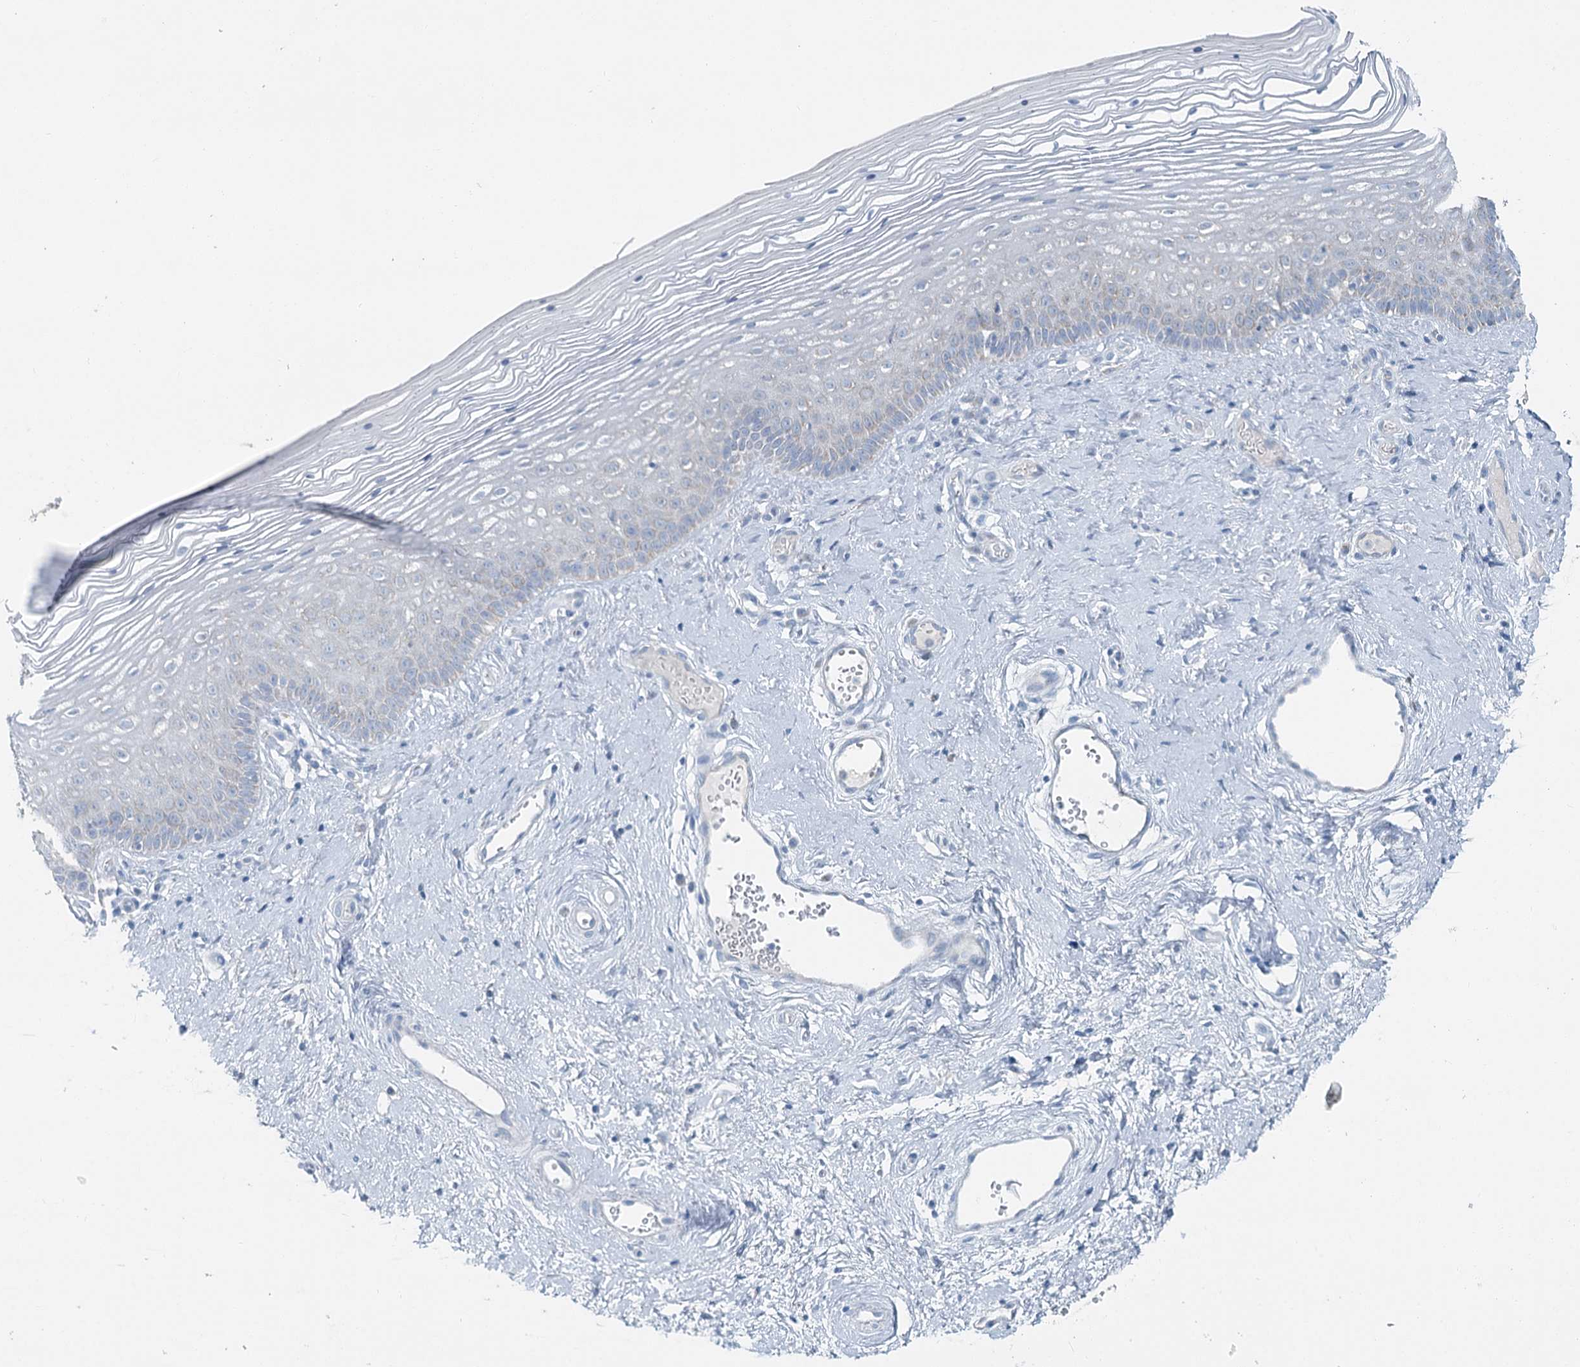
{"staining": {"intensity": "weak", "quantity": "<25%", "location": "cytoplasmic/membranous"}, "tissue": "vagina", "cell_type": "Squamous epithelial cells", "image_type": "normal", "snomed": [{"axis": "morphology", "description": "Normal tissue, NOS"}, {"axis": "topography", "description": "Vagina"}], "caption": "Benign vagina was stained to show a protein in brown. There is no significant staining in squamous epithelial cells. (DAB (3,3'-diaminobenzidine) immunohistochemistry (IHC) visualized using brightfield microscopy, high magnification).", "gene": "CHCHD5", "patient": {"sex": "female", "age": 46}}